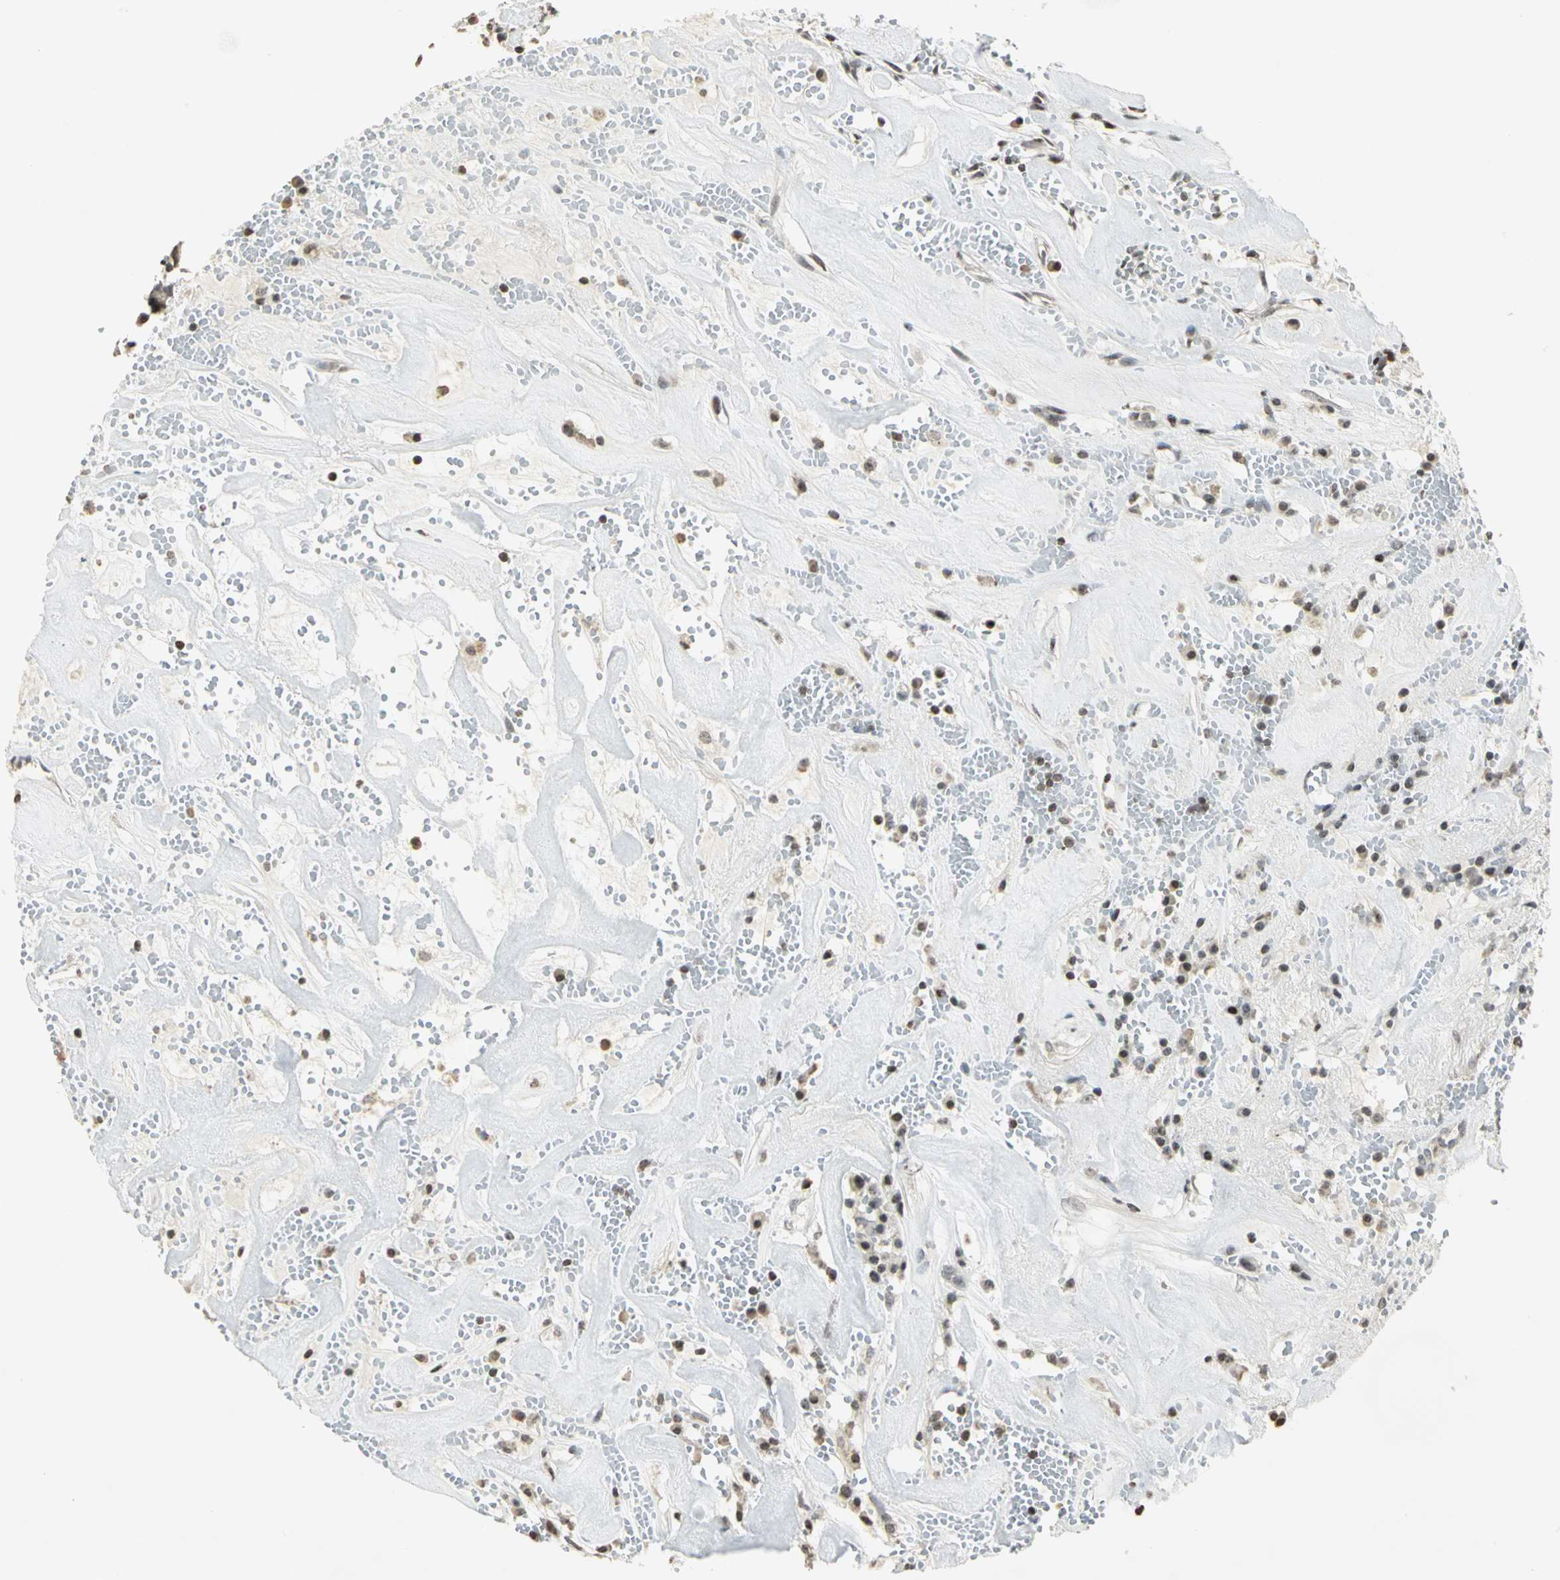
{"staining": {"intensity": "weak", "quantity": "25%-75%", "location": "nuclear"}, "tissue": "head and neck cancer", "cell_type": "Tumor cells", "image_type": "cancer", "snomed": [{"axis": "morphology", "description": "Adenocarcinoma, NOS"}, {"axis": "topography", "description": "Salivary gland"}, {"axis": "topography", "description": "Head-Neck"}], "caption": "There is low levels of weak nuclear staining in tumor cells of head and neck adenocarcinoma, as demonstrated by immunohistochemical staining (brown color).", "gene": "KDM1A", "patient": {"sex": "female", "age": 65}}